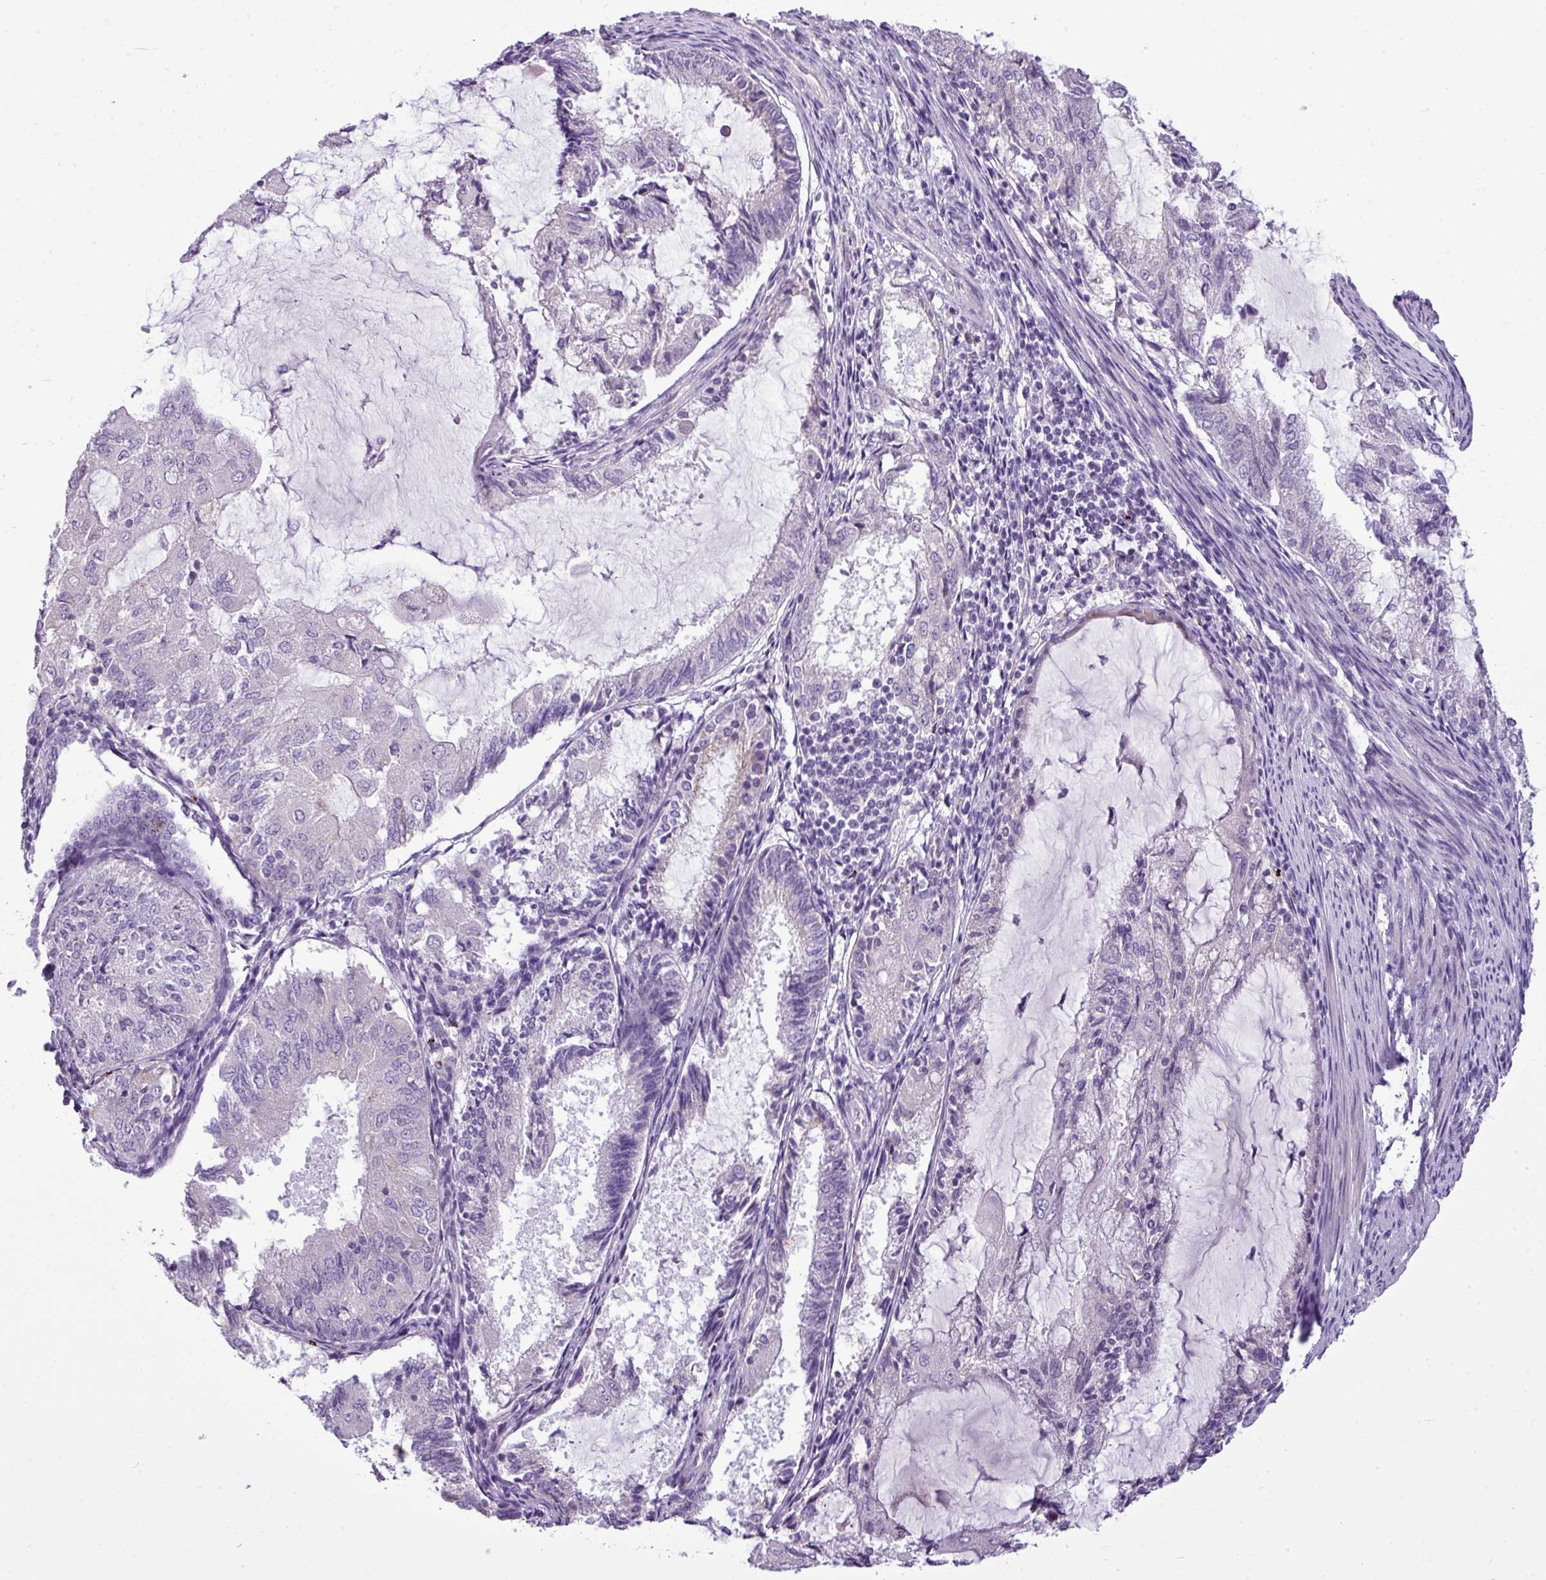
{"staining": {"intensity": "negative", "quantity": "none", "location": "none"}, "tissue": "endometrial cancer", "cell_type": "Tumor cells", "image_type": "cancer", "snomed": [{"axis": "morphology", "description": "Adenocarcinoma, NOS"}, {"axis": "topography", "description": "Endometrium"}], "caption": "IHC of adenocarcinoma (endometrial) displays no positivity in tumor cells.", "gene": "IL17A", "patient": {"sex": "female", "age": 81}}